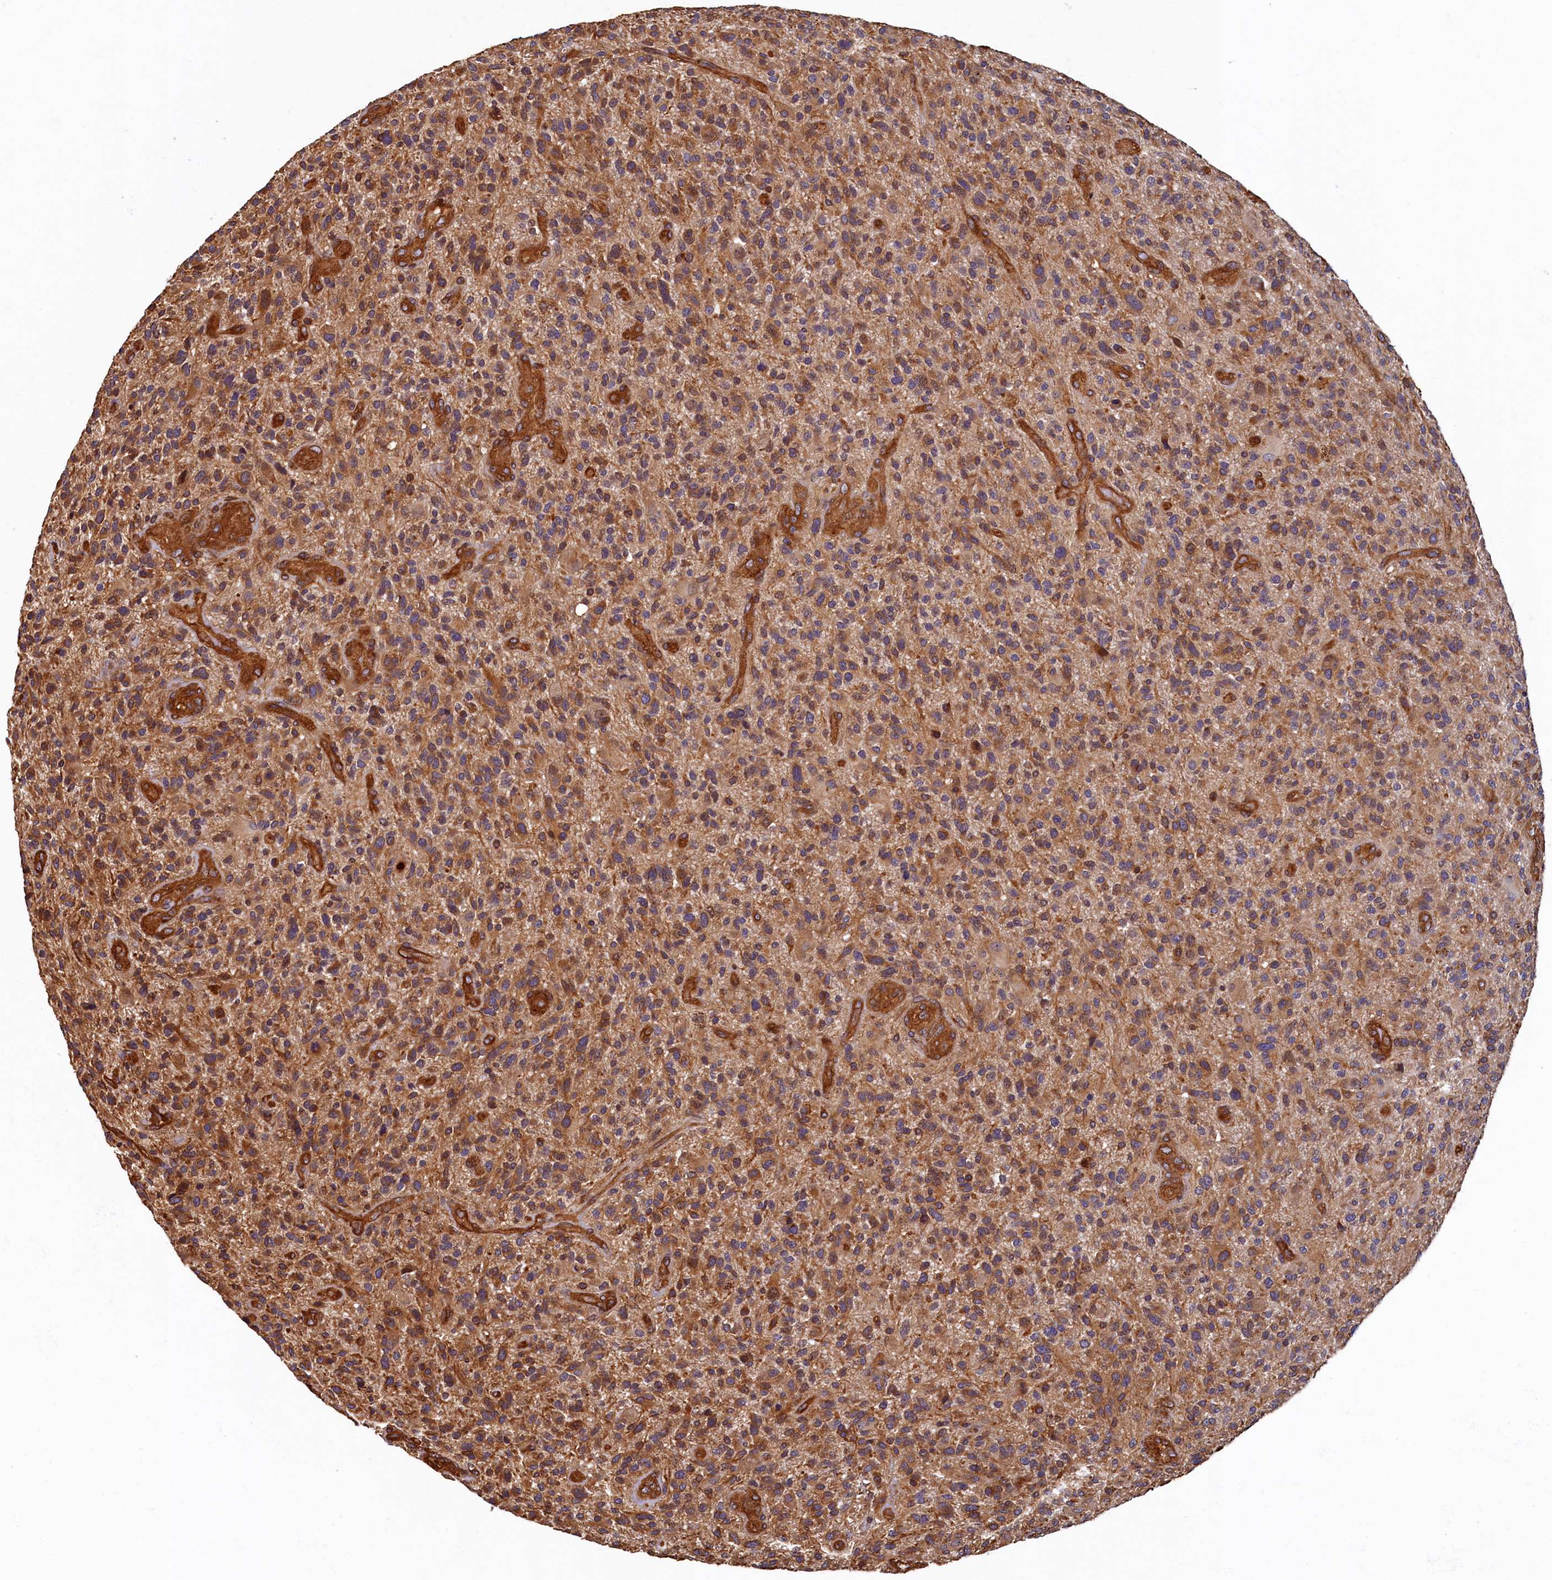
{"staining": {"intensity": "moderate", "quantity": "25%-75%", "location": "cytoplasmic/membranous"}, "tissue": "glioma", "cell_type": "Tumor cells", "image_type": "cancer", "snomed": [{"axis": "morphology", "description": "Glioma, malignant, High grade"}, {"axis": "topography", "description": "Brain"}], "caption": "A histopathology image of human malignant glioma (high-grade) stained for a protein demonstrates moderate cytoplasmic/membranous brown staining in tumor cells. The staining was performed using DAB, with brown indicating positive protein expression. Nuclei are stained blue with hematoxylin.", "gene": "CCDC102B", "patient": {"sex": "male", "age": 47}}